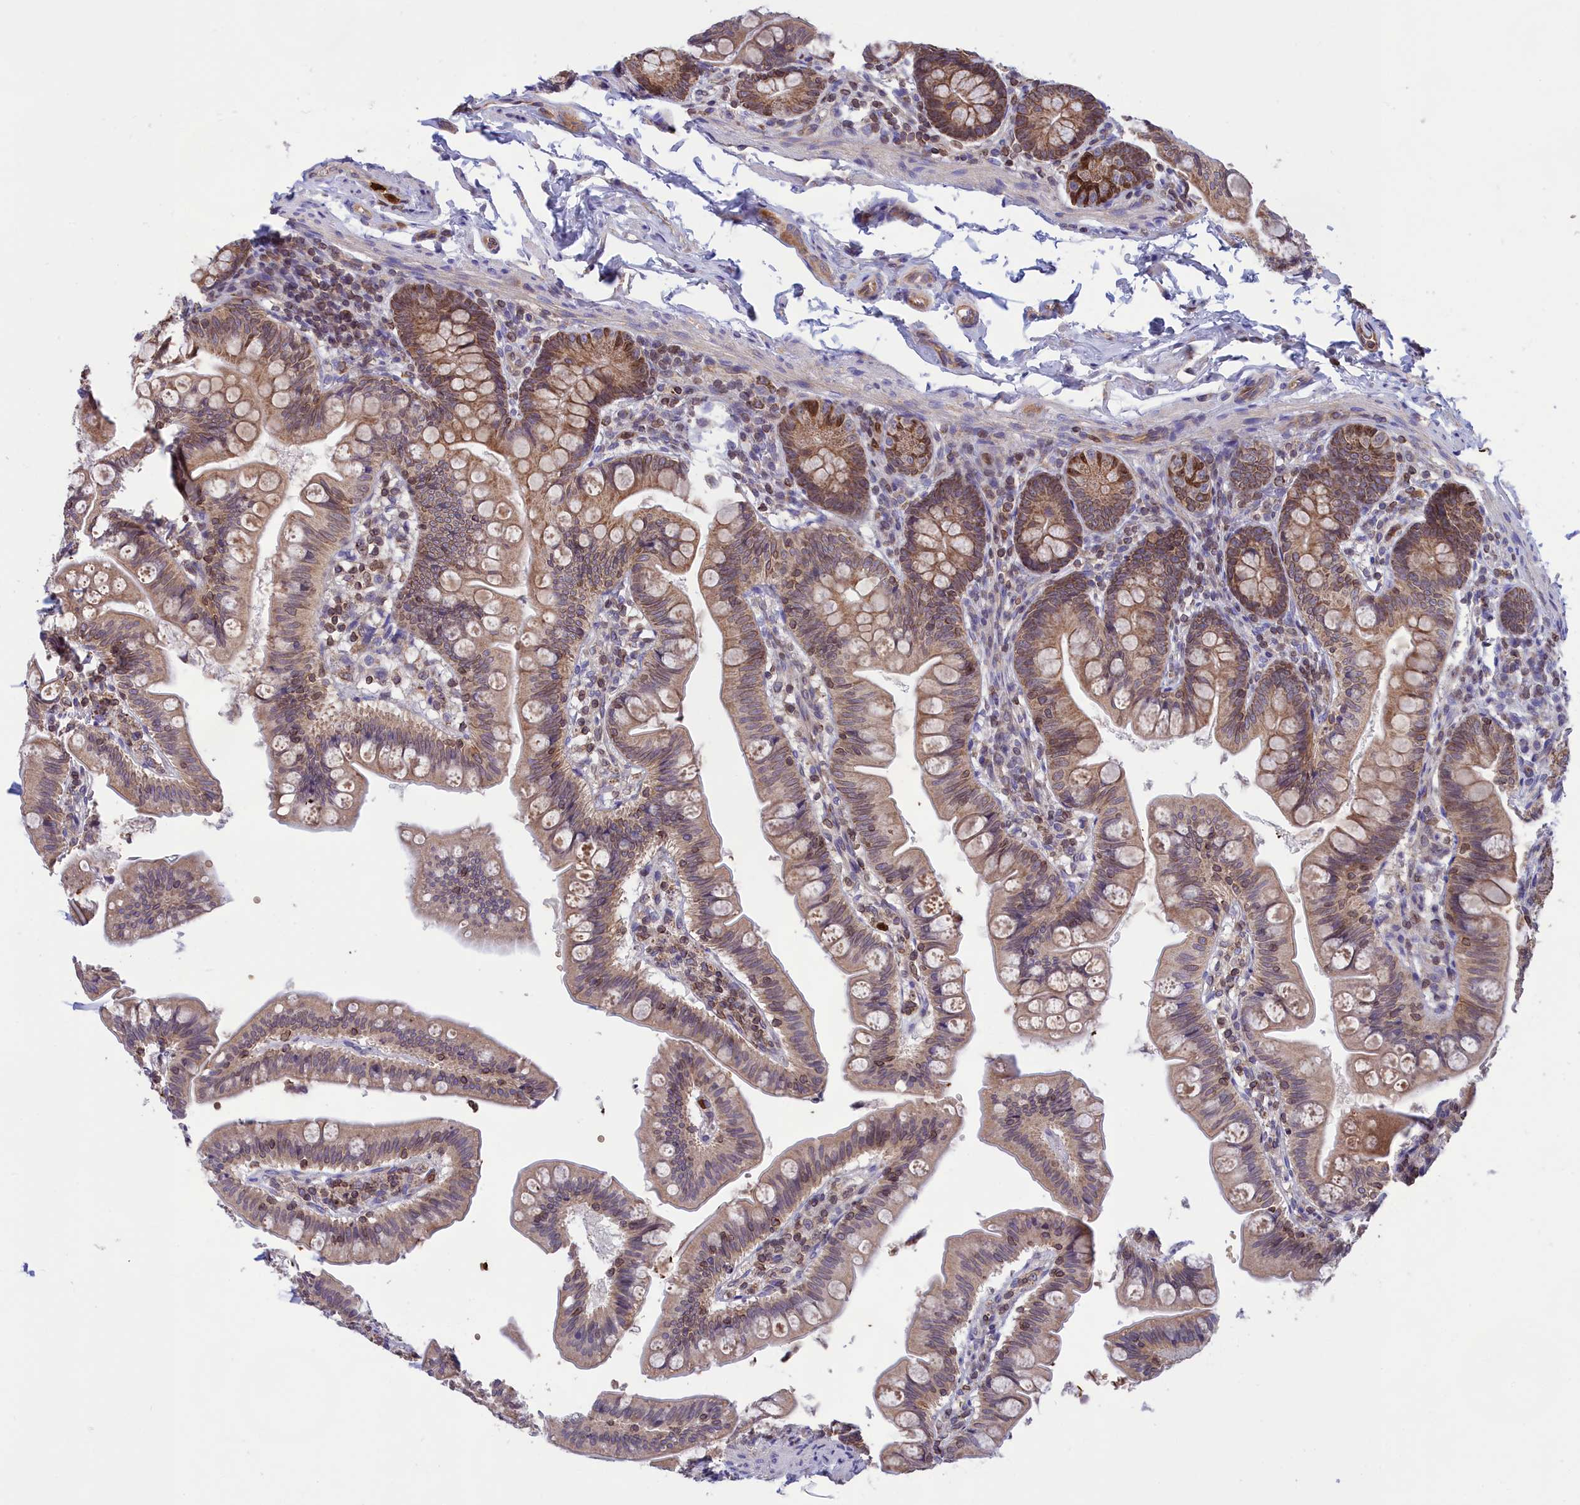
{"staining": {"intensity": "moderate", "quantity": ">75%", "location": "cytoplasmic/membranous"}, "tissue": "small intestine", "cell_type": "Glandular cells", "image_type": "normal", "snomed": [{"axis": "morphology", "description": "Normal tissue, NOS"}, {"axis": "topography", "description": "Small intestine"}], "caption": "Protein analysis of normal small intestine reveals moderate cytoplasmic/membranous staining in about >75% of glandular cells. (DAB IHC, brown staining for protein, blue staining for nuclei).", "gene": "PKHD1L1", "patient": {"sex": "male", "age": 7}}